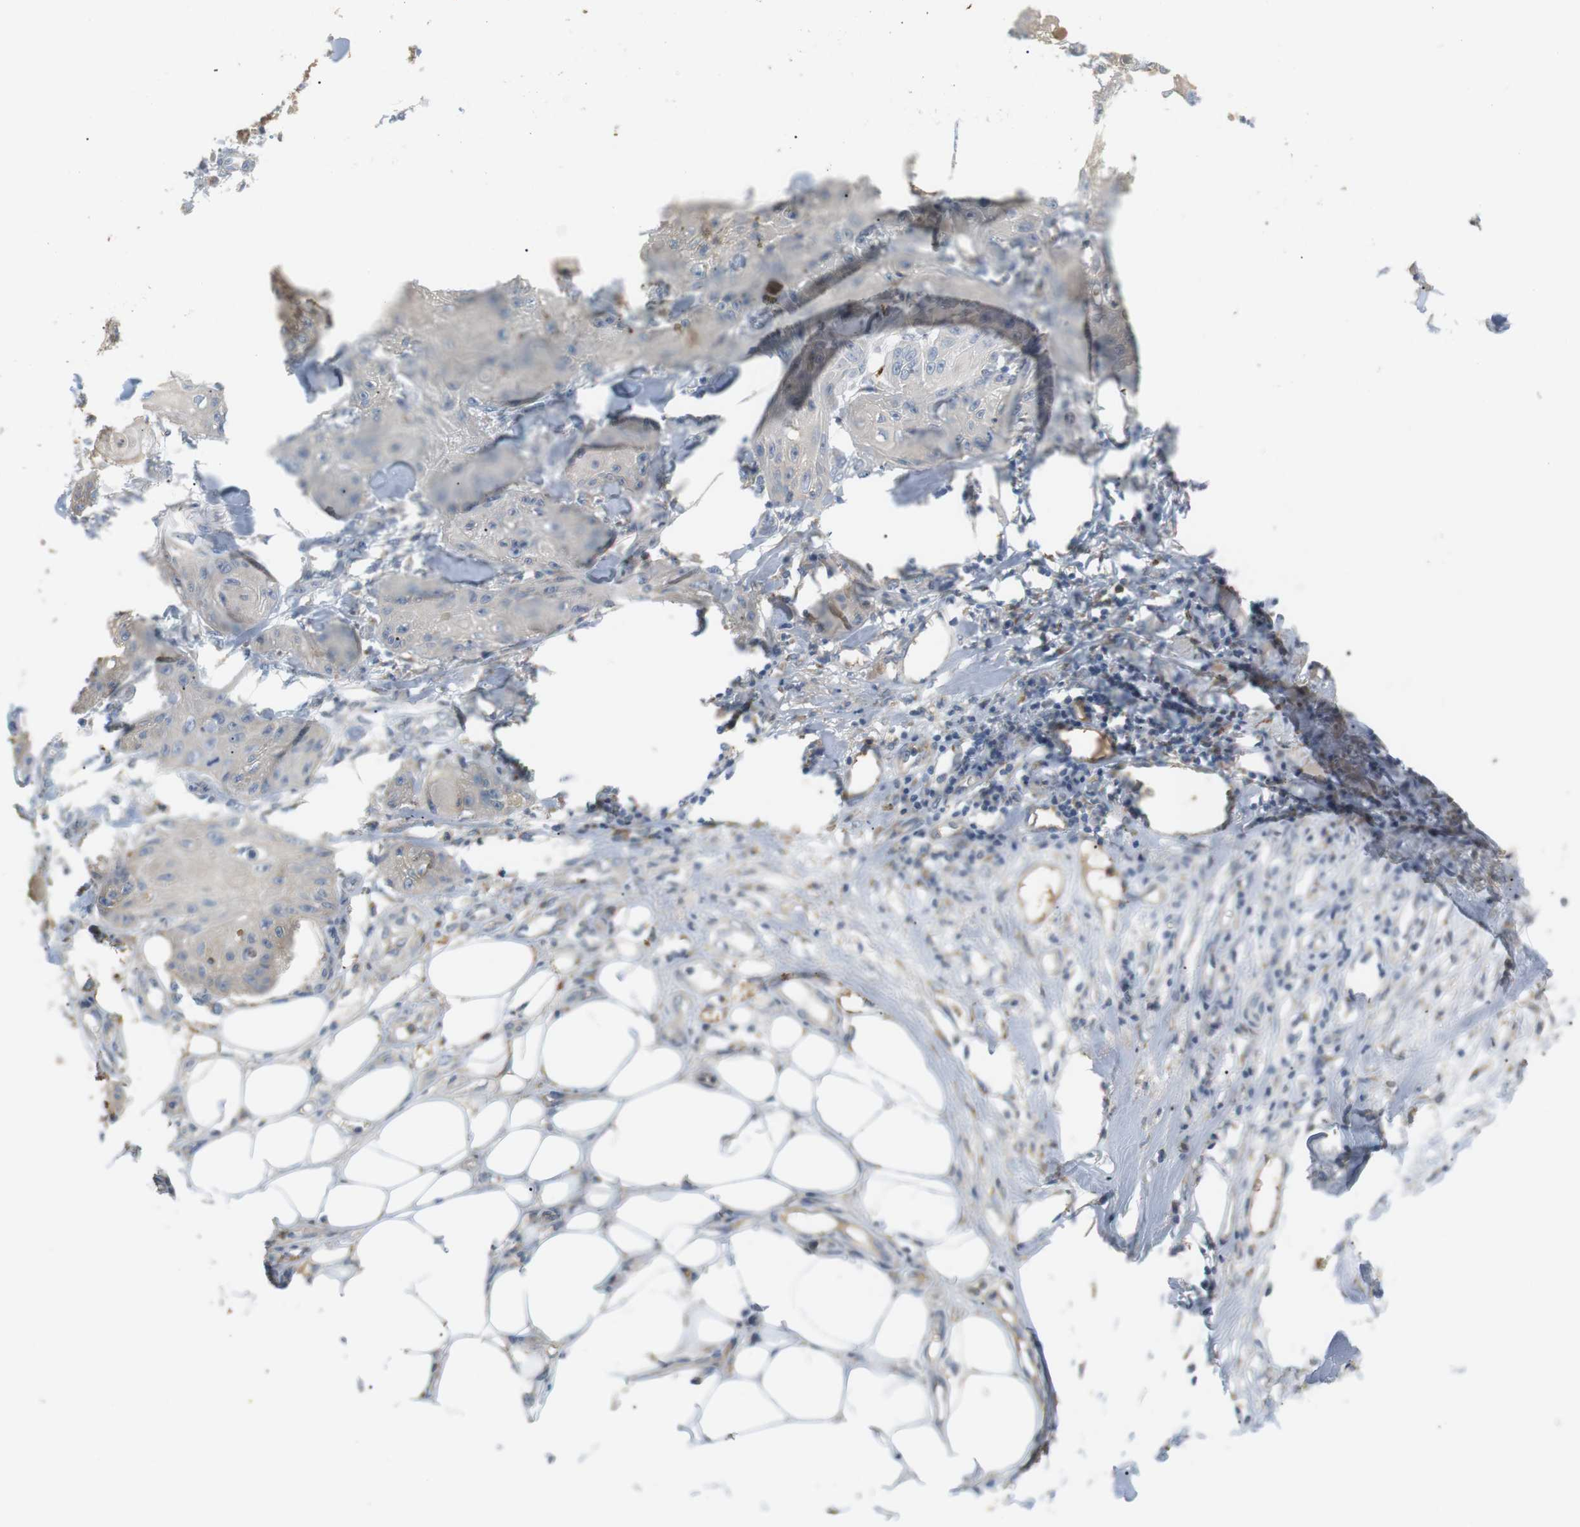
{"staining": {"intensity": "negative", "quantity": "none", "location": "none"}, "tissue": "skin cancer", "cell_type": "Tumor cells", "image_type": "cancer", "snomed": [{"axis": "morphology", "description": "Squamous cell carcinoma, NOS"}, {"axis": "topography", "description": "Skin"}], "caption": "An IHC histopathology image of squamous cell carcinoma (skin) is shown. There is no staining in tumor cells of squamous cell carcinoma (skin).", "gene": "CD300E", "patient": {"sex": "male", "age": 74}}